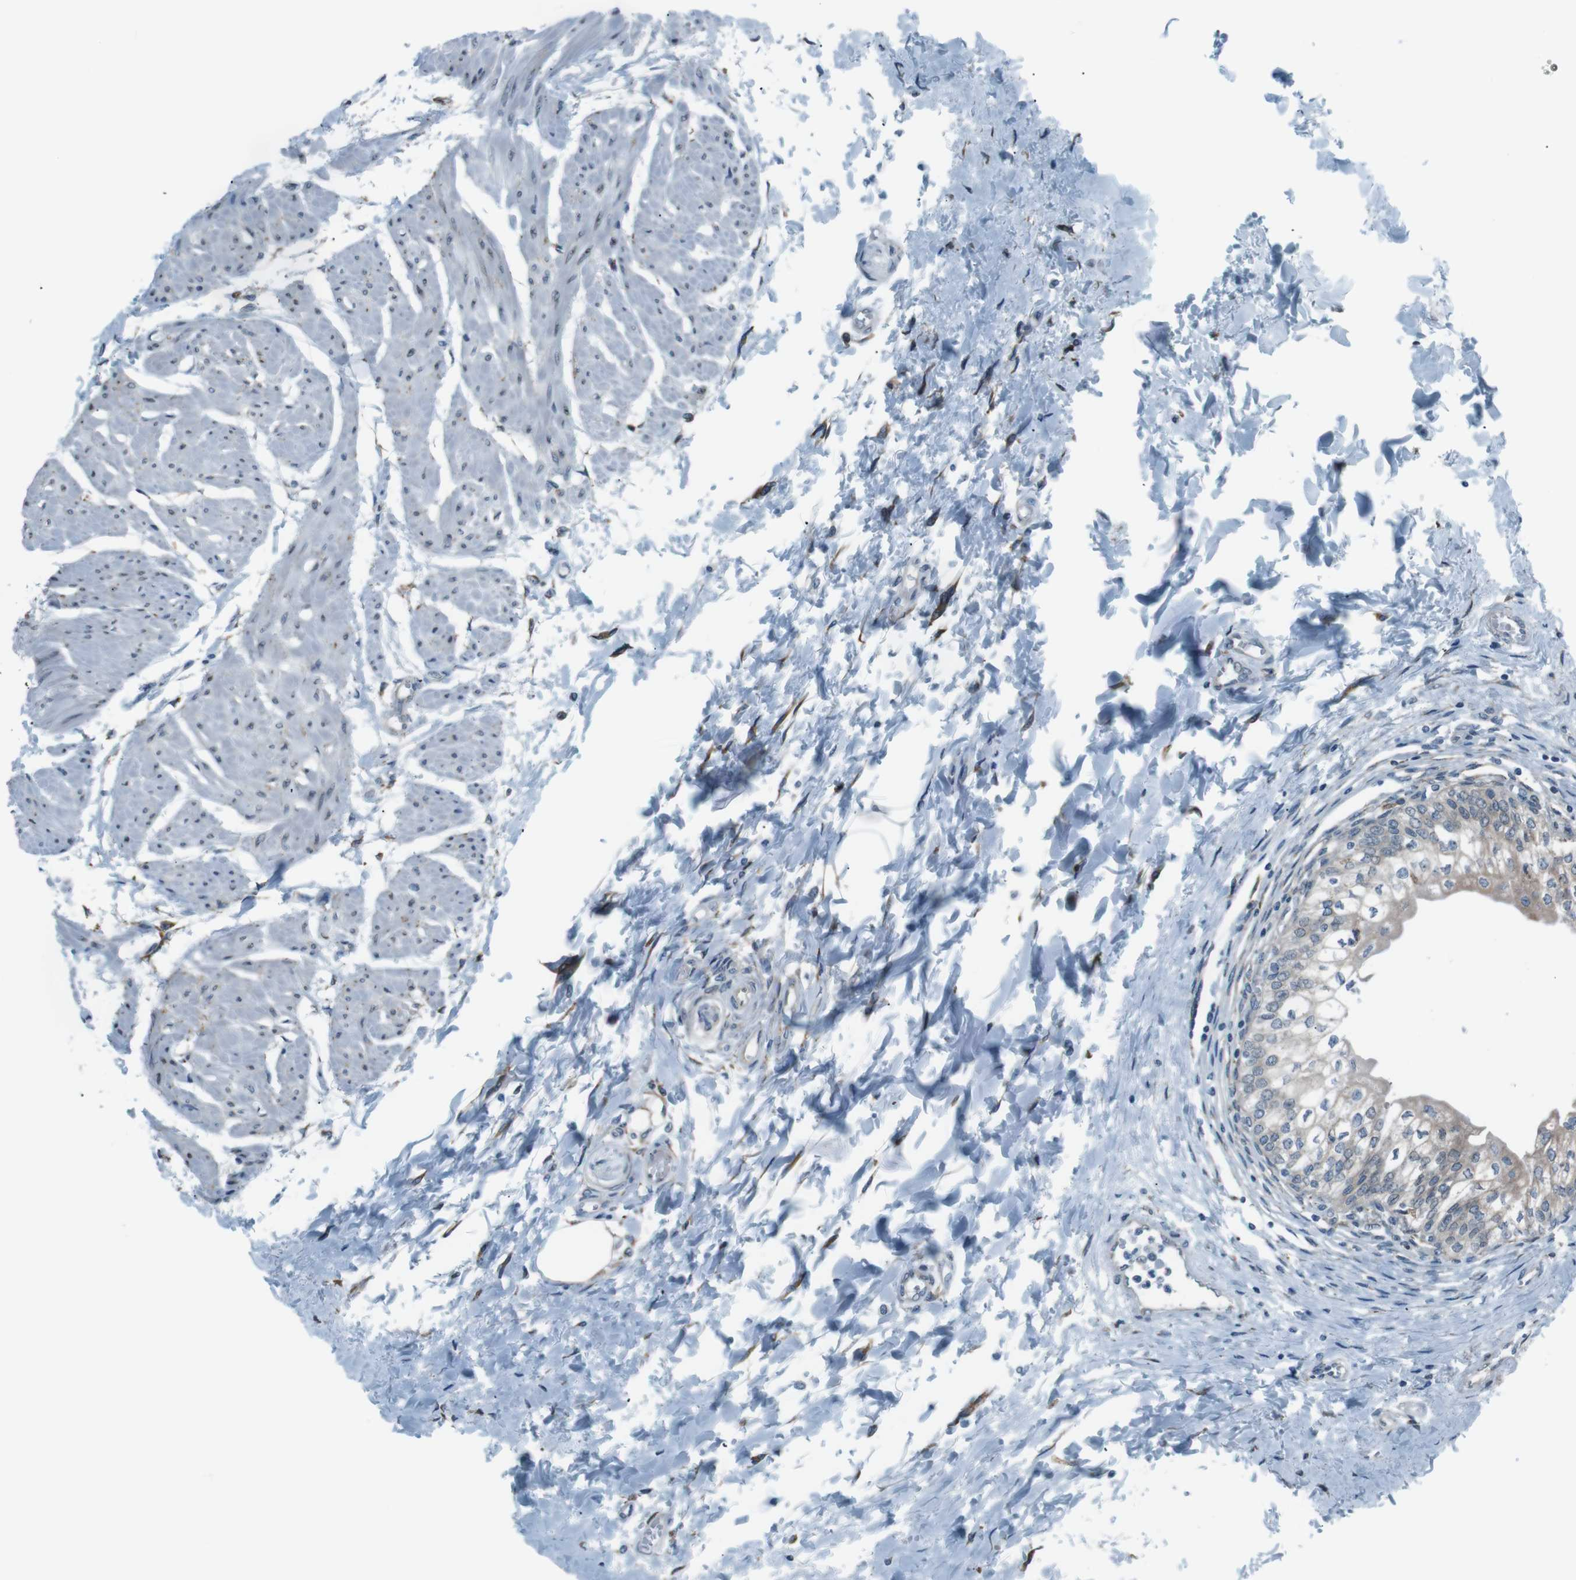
{"staining": {"intensity": "moderate", "quantity": ">75%", "location": "cytoplasmic/membranous"}, "tissue": "urinary bladder", "cell_type": "Urothelial cells", "image_type": "normal", "snomed": [{"axis": "morphology", "description": "Normal tissue, NOS"}, {"axis": "topography", "description": "Urinary bladder"}], "caption": "Immunohistochemical staining of normal human urinary bladder demonstrates moderate cytoplasmic/membranous protein expression in approximately >75% of urothelial cells. Nuclei are stained in blue.", "gene": "SIGMAR1", "patient": {"sex": "male", "age": 55}}